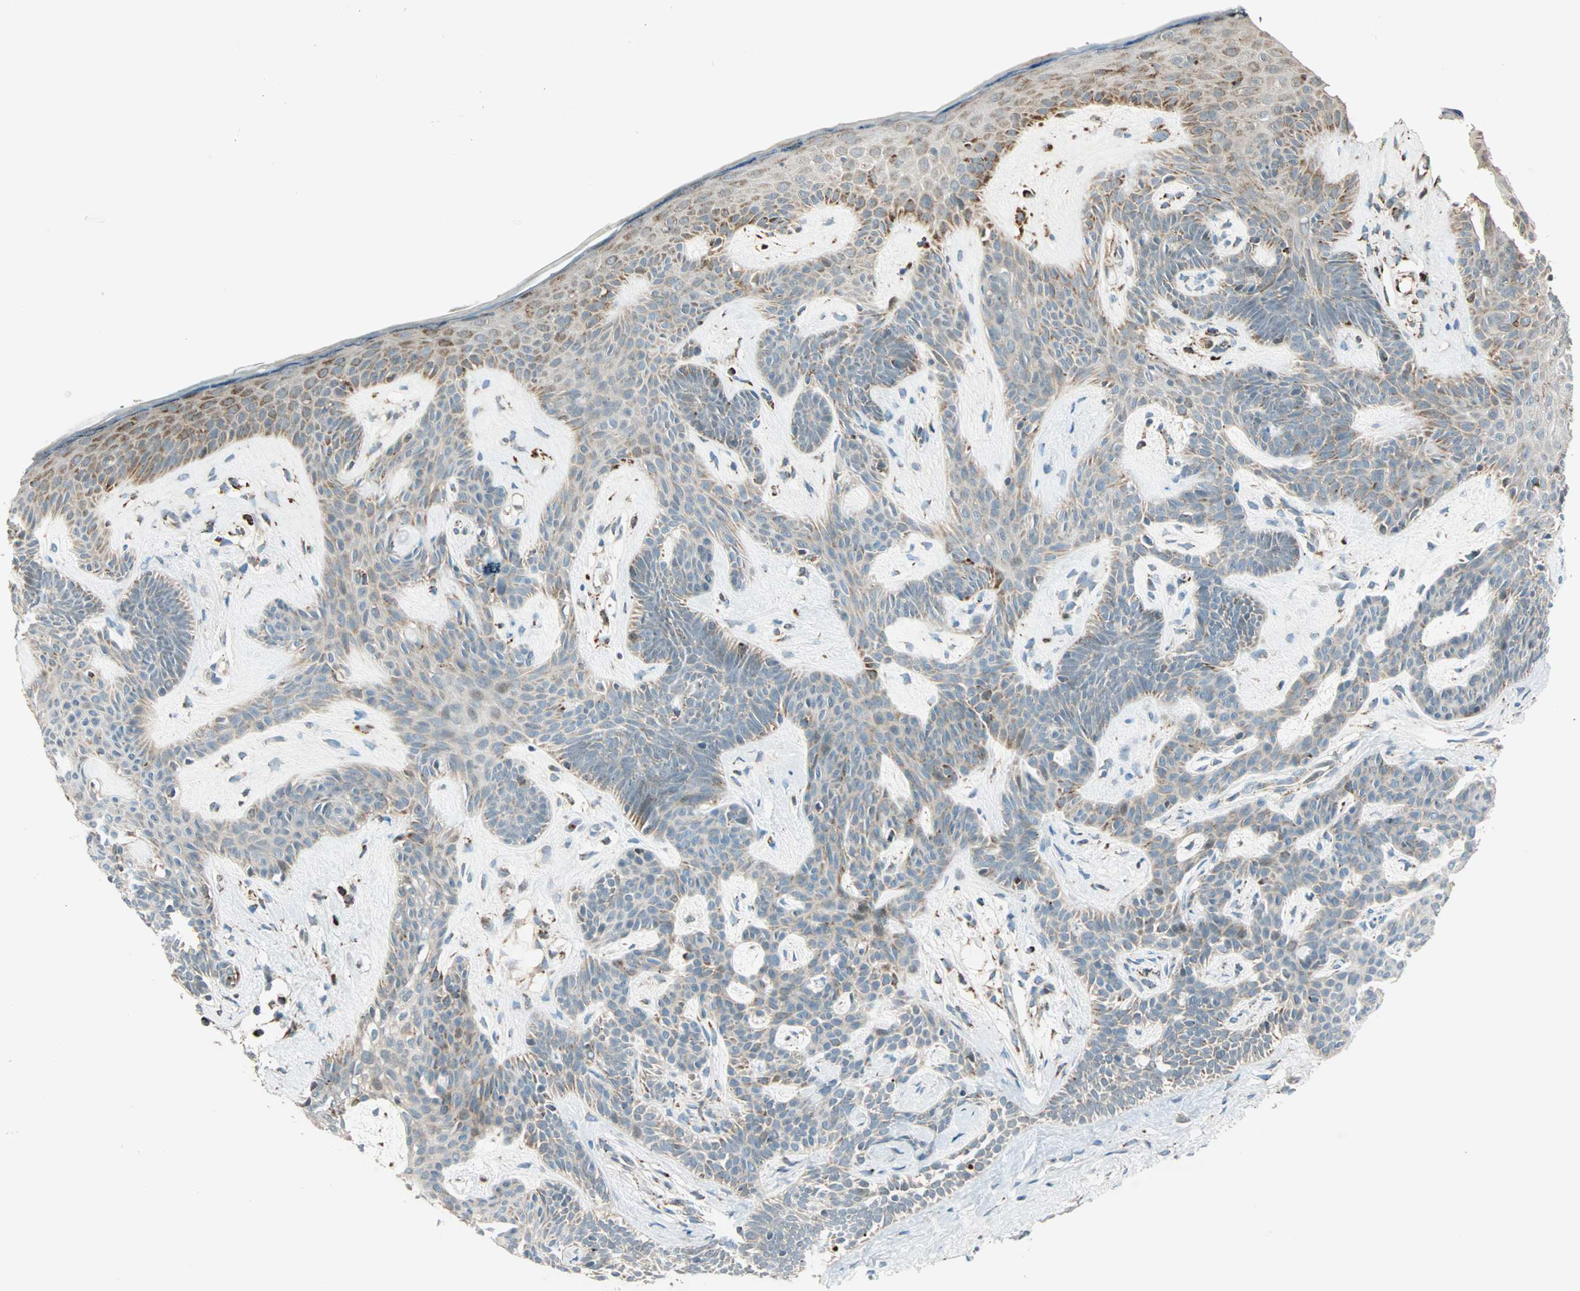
{"staining": {"intensity": "negative", "quantity": "none", "location": "none"}, "tissue": "skin cancer", "cell_type": "Tumor cells", "image_type": "cancer", "snomed": [{"axis": "morphology", "description": "Developmental malformation"}, {"axis": "morphology", "description": "Basal cell carcinoma"}, {"axis": "topography", "description": "Skin"}], "caption": "This is a micrograph of immunohistochemistry (IHC) staining of basal cell carcinoma (skin), which shows no positivity in tumor cells.", "gene": "SPRY4", "patient": {"sex": "female", "age": 62}}